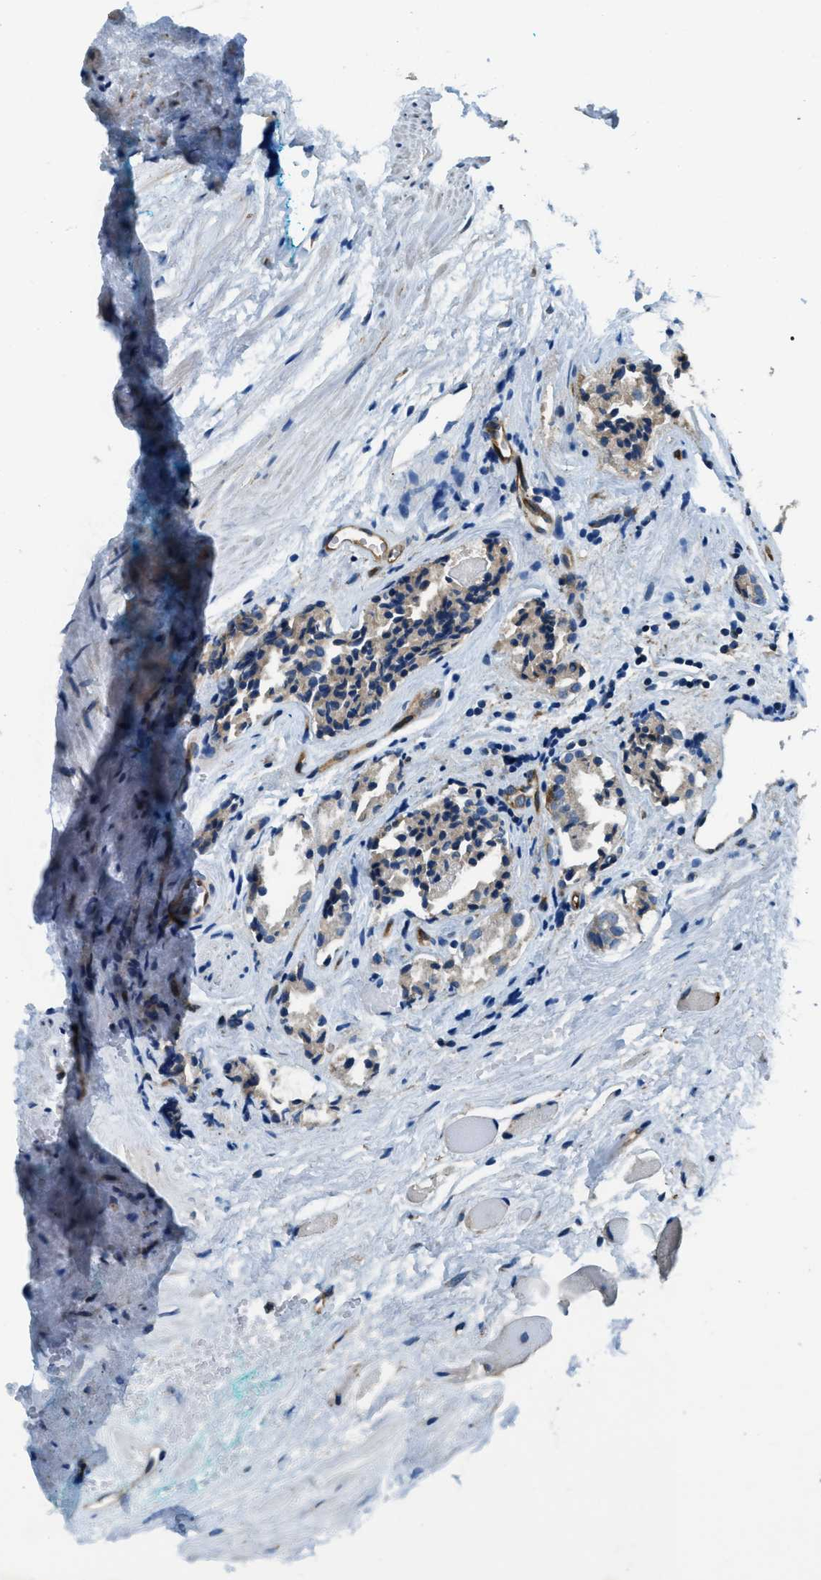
{"staining": {"intensity": "weak", "quantity": ">75%", "location": "cytoplasmic/membranous"}, "tissue": "prostate cancer", "cell_type": "Tumor cells", "image_type": "cancer", "snomed": [{"axis": "morphology", "description": "Adenocarcinoma, Low grade"}, {"axis": "topography", "description": "Prostate"}], "caption": "Prostate cancer (low-grade adenocarcinoma) stained with a brown dye exhibits weak cytoplasmic/membranous positive positivity in about >75% of tumor cells.", "gene": "GIMAP8", "patient": {"sex": "male", "age": 57}}